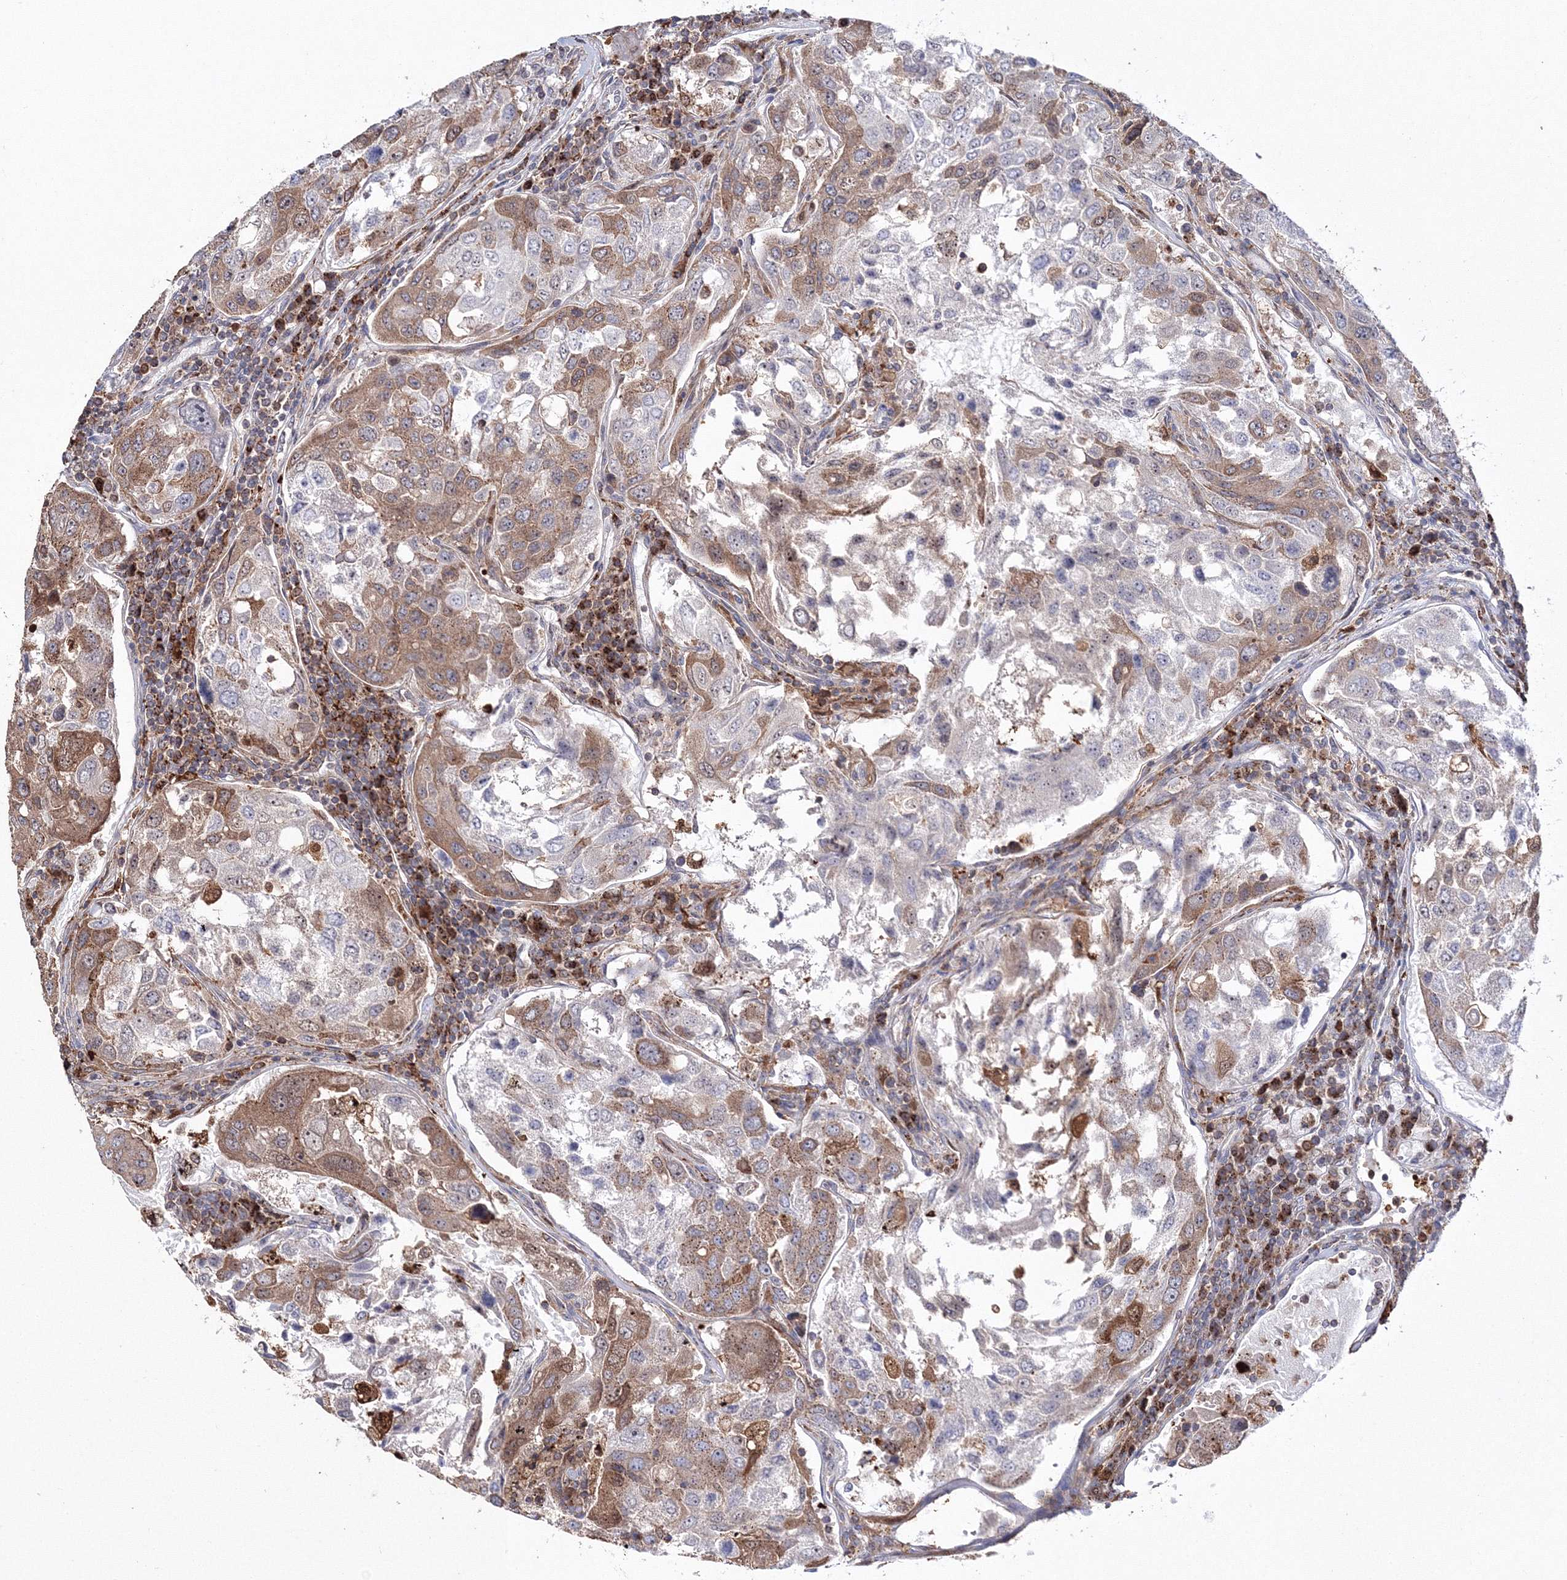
{"staining": {"intensity": "moderate", "quantity": ">75%", "location": "cytoplasmic/membranous"}, "tissue": "urothelial cancer", "cell_type": "Tumor cells", "image_type": "cancer", "snomed": [{"axis": "morphology", "description": "Urothelial carcinoma, High grade"}, {"axis": "topography", "description": "Lymph node"}, {"axis": "topography", "description": "Urinary bladder"}], "caption": "The immunohistochemical stain shows moderate cytoplasmic/membranous positivity in tumor cells of urothelial cancer tissue. (DAB IHC, brown staining for protein, blue staining for nuclei).", "gene": "ARCN1", "patient": {"sex": "male", "age": 51}}